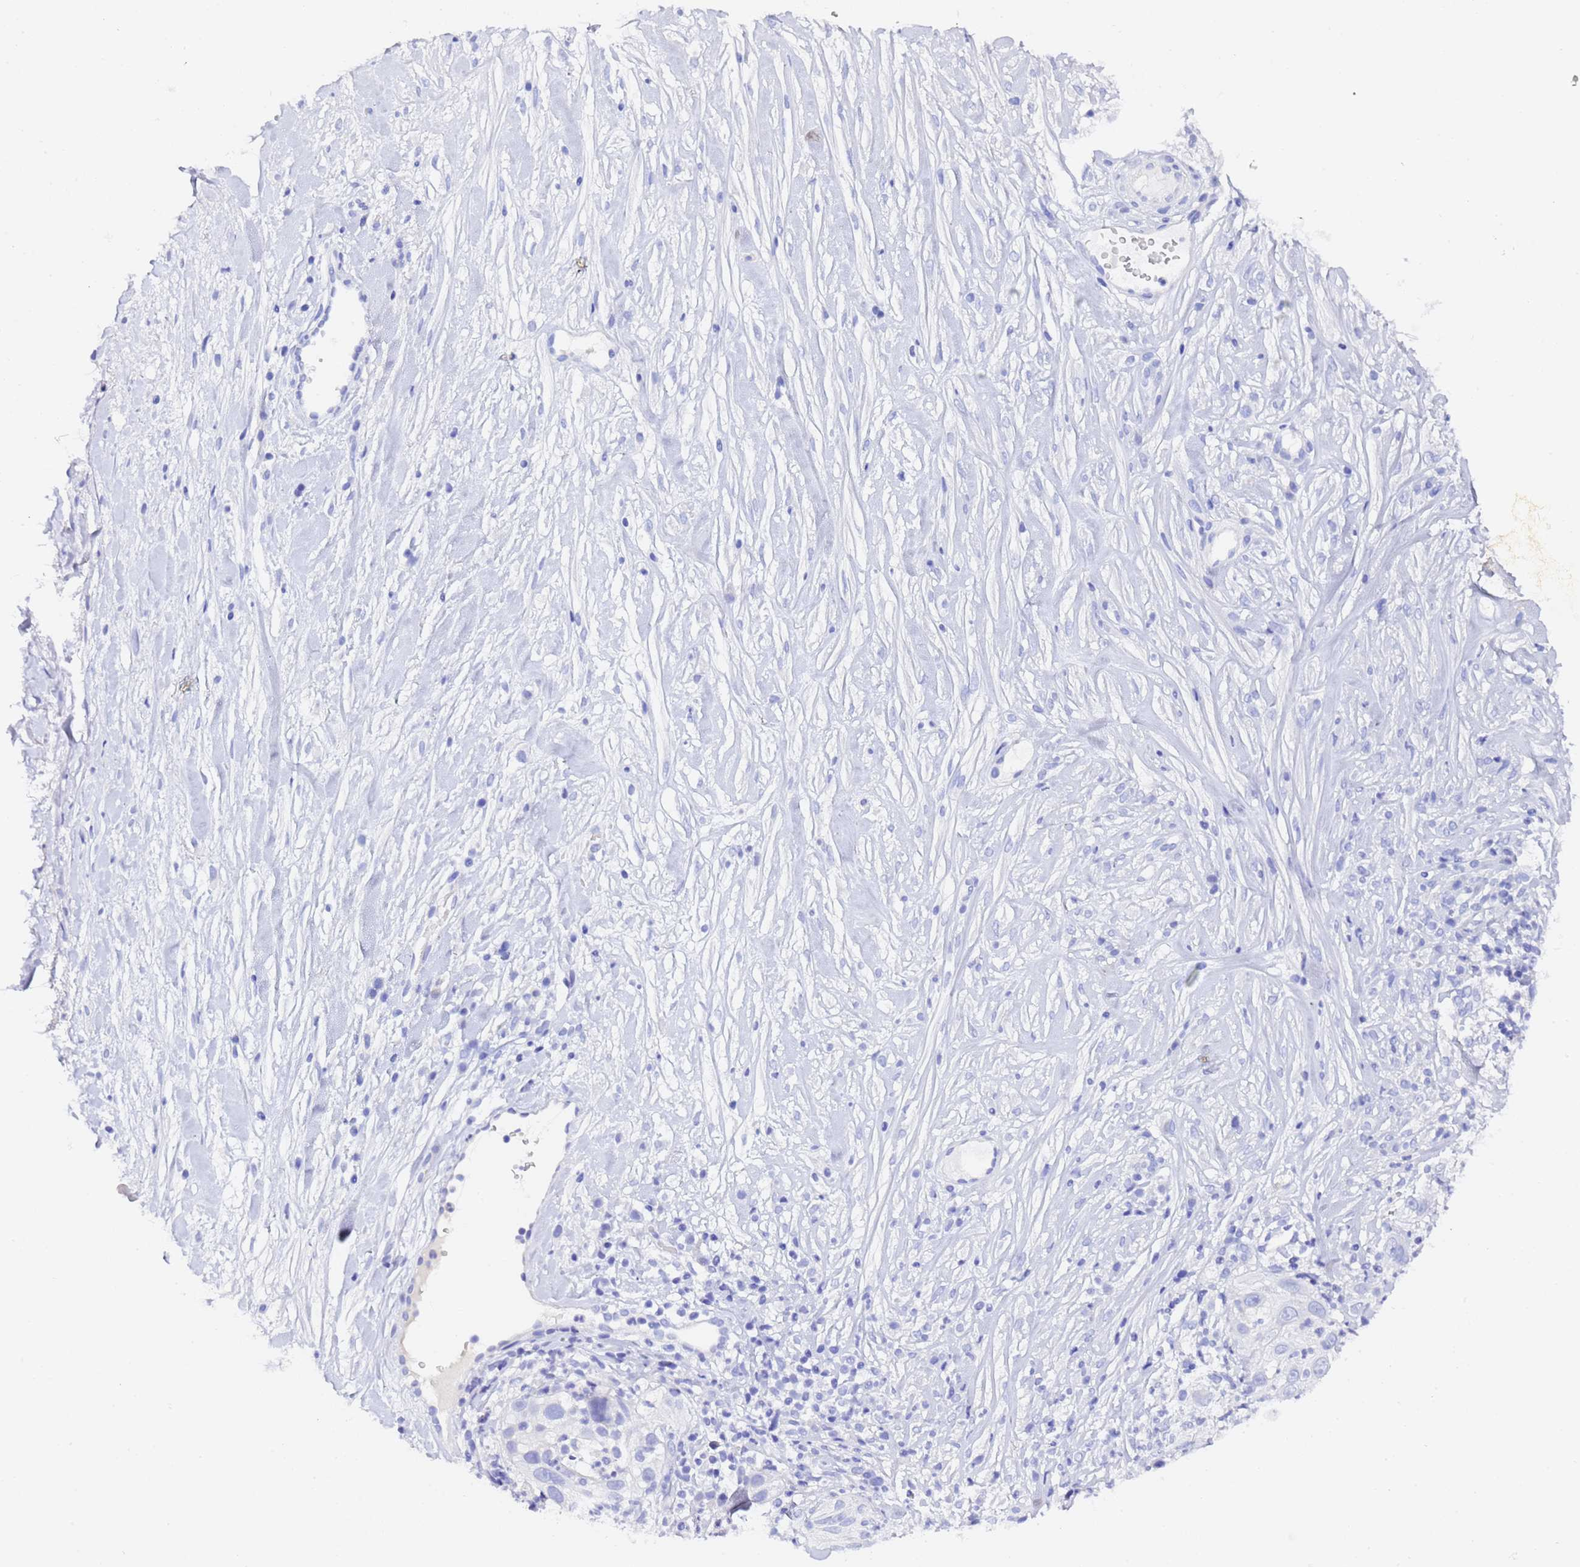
{"staining": {"intensity": "negative", "quantity": "none", "location": "none"}, "tissue": "skin cancer", "cell_type": "Tumor cells", "image_type": "cancer", "snomed": [{"axis": "morphology", "description": "Squamous cell carcinoma, NOS"}, {"axis": "topography", "description": "Skin"}], "caption": "This histopathology image is of squamous cell carcinoma (skin) stained with IHC to label a protein in brown with the nuclei are counter-stained blue. There is no positivity in tumor cells.", "gene": "GABRA1", "patient": {"sex": "female", "age": 44}}